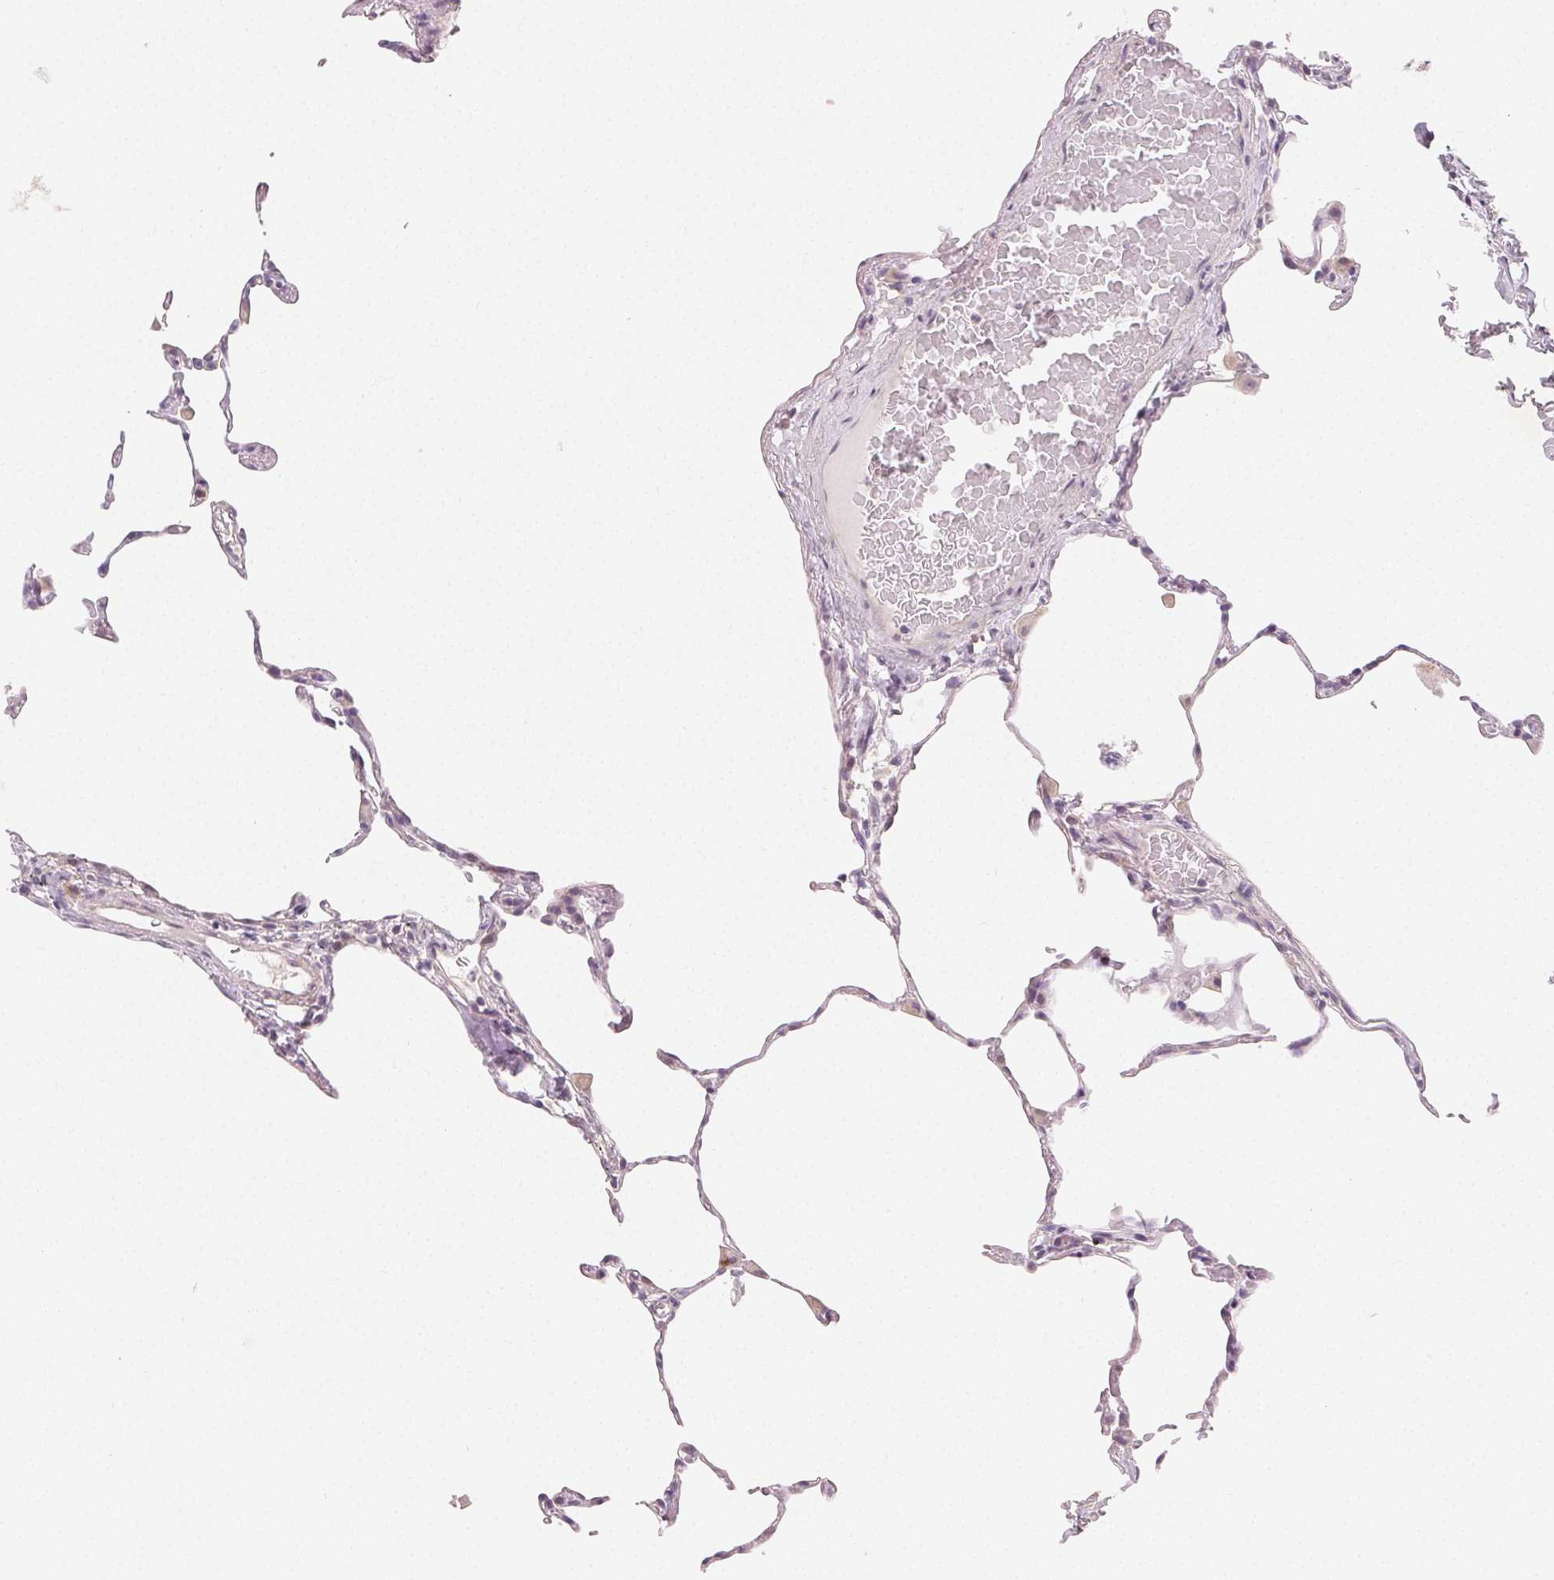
{"staining": {"intensity": "negative", "quantity": "none", "location": "none"}, "tissue": "lung", "cell_type": "Alveolar cells", "image_type": "normal", "snomed": [{"axis": "morphology", "description": "Normal tissue, NOS"}, {"axis": "topography", "description": "Lung"}], "caption": "Lung was stained to show a protein in brown. There is no significant positivity in alveolar cells. The staining is performed using DAB brown chromogen with nuclei counter-stained in using hematoxylin.", "gene": "MYBL1", "patient": {"sex": "female", "age": 57}}